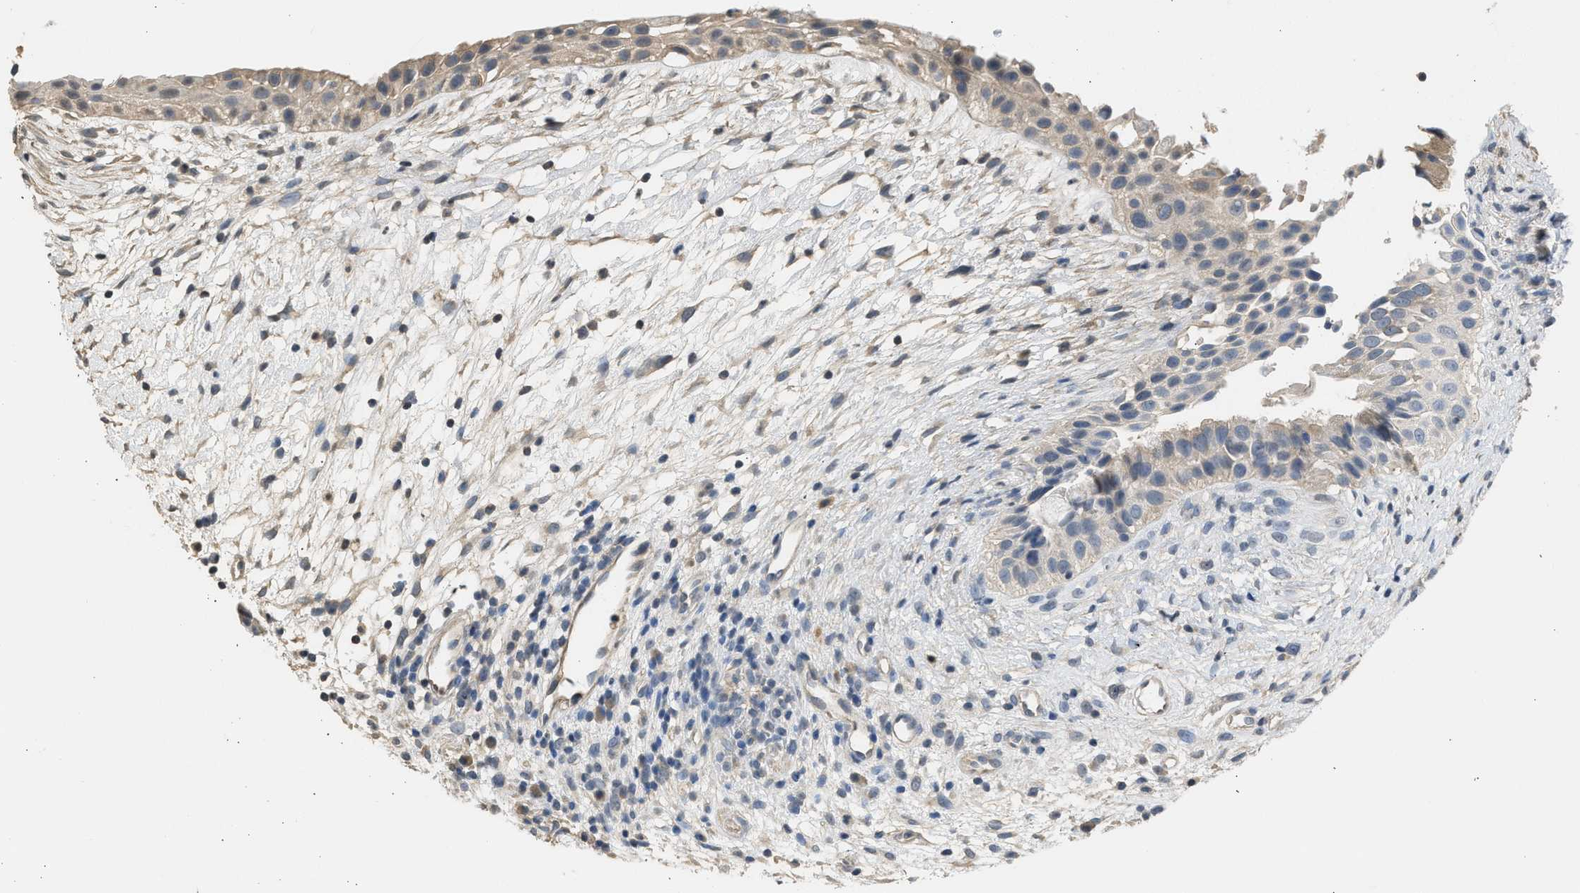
{"staining": {"intensity": "weak", "quantity": ">75%", "location": "cytoplasmic/membranous"}, "tissue": "nasopharynx", "cell_type": "Respiratory epithelial cells", "image_type": "normal", "snomed": [{"axis": "morphology", "description": "Normal tissue, NOS"}, {"axis": "topography", "description": "Nasopharynx"}], "caption": "Immunohistochemical staining of benign nasopharynx shows >75% levels of weak cytoplasmic/membranous protein staining in about >75% of respiratory epithelial cells. (Brightfield microscopy of DAB IHC at high magnification).", "gene": "SULT2A1", "patient": {"sex": "male", "age": 22}}